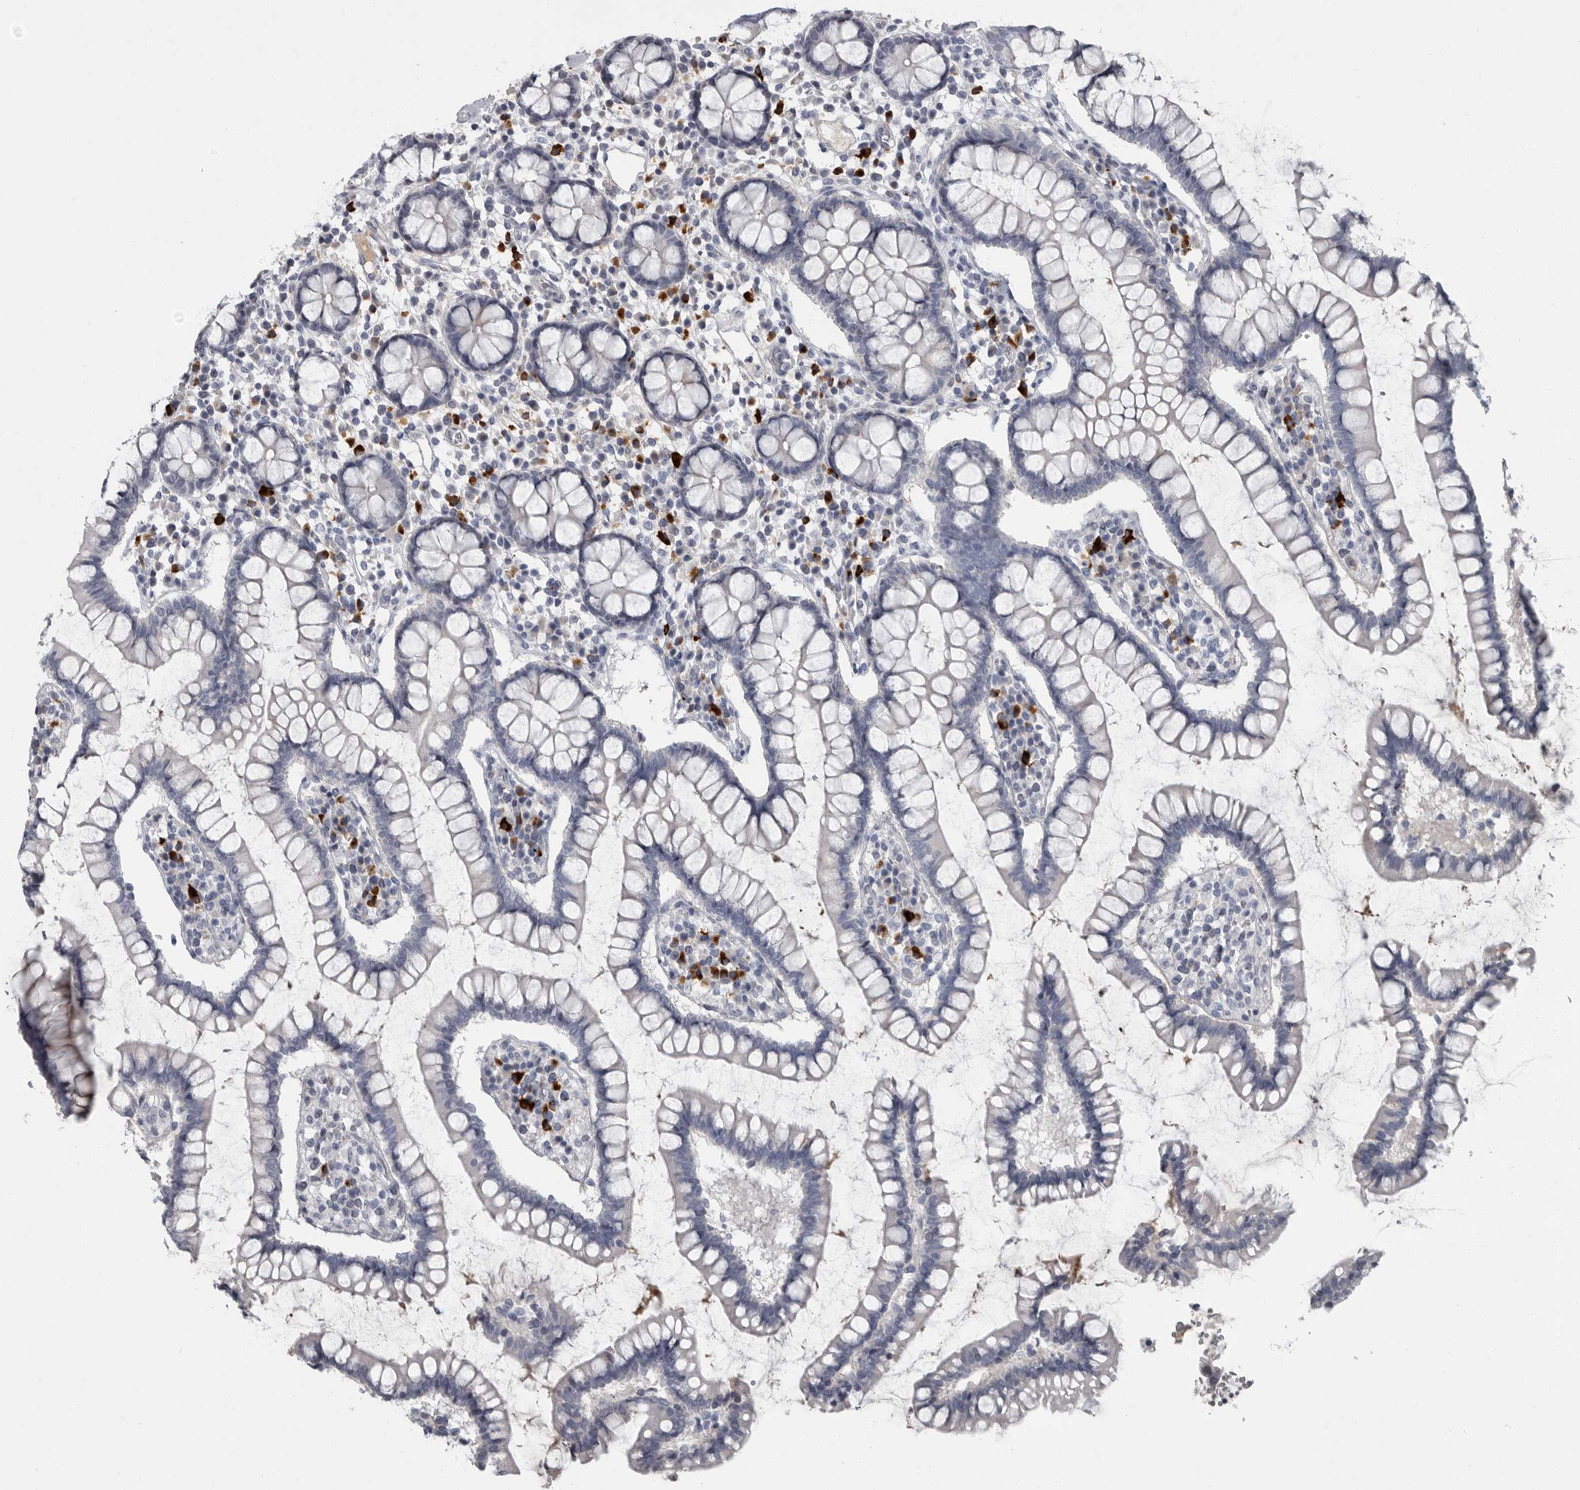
{"staining": {"intensity": "negative", "quantity": "none", "location": "none"}, "tissue": "colon", "cell_type": "Endothelial cells", "image_type": "normal", "snomed": [{"axis": "morphology", "description": "Normal tissue, NOS"}, {"axis": "topography", "description": "Colon"}], "caption": "Colon was stained to show a protein in brown. There is no significant positivity in endothelial cells.", "gene": "SLC25A39", "patient": {"sex": "female", "age": 79}}